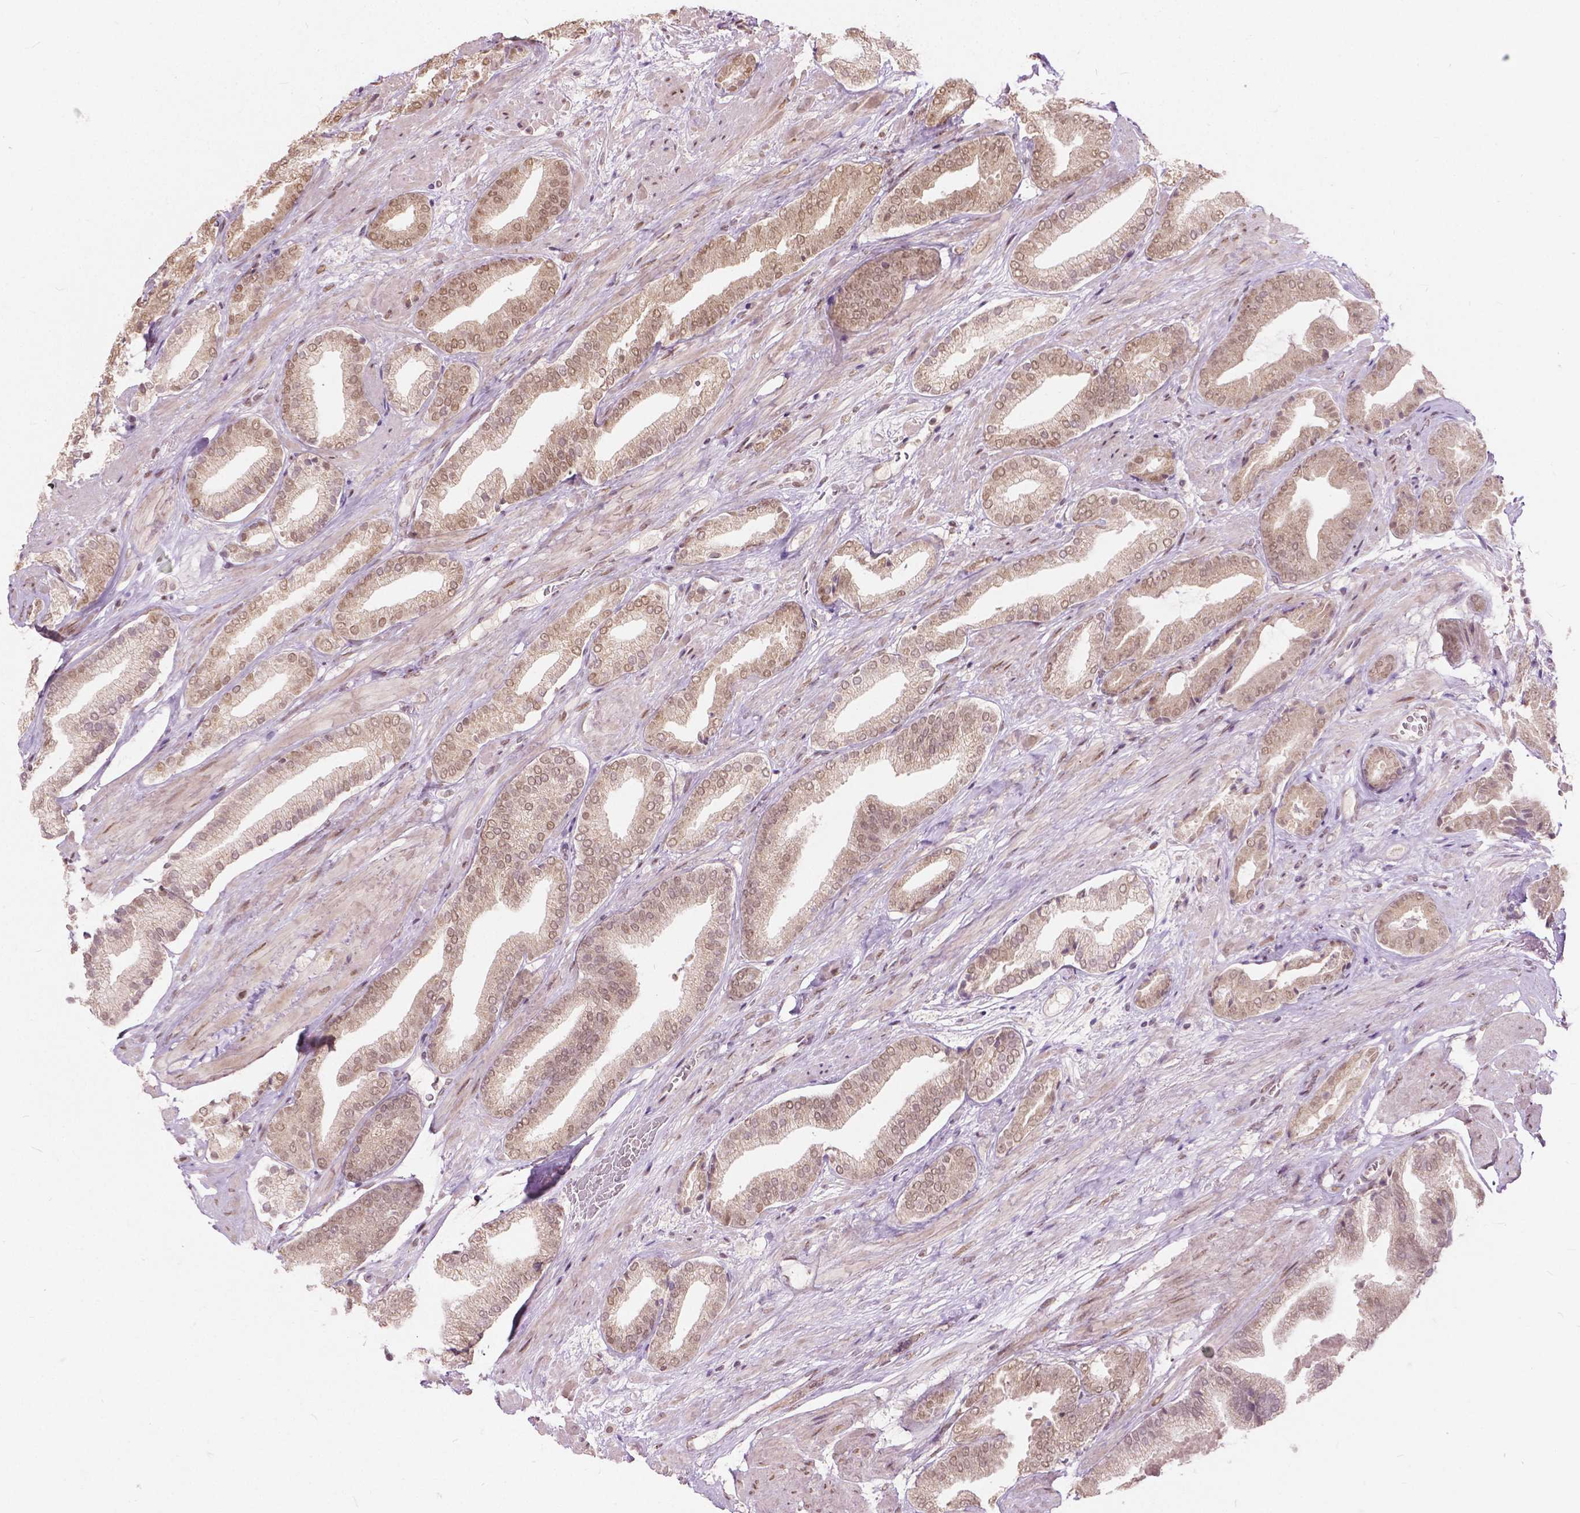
{"staining": {"intensity": "moderate", "quantity": ">75%", "location": "cytoplasmic/membranous,nuclear"}, "tissue": "prostate cancer", "cell_type": "Tumor cells", "image_type": "cancer", "snomed": [{"axis": "morphology", "description": "Adenocarcinoma, High grade"}, {"axis": "topography", "description": "Prostate"}], "caption": "Protein analysis of prostate high-grade adenocarcinoma tissue exhibits moderate cytoplasmic/membranous and nuclear expression in about >75% of tumor cells.", "gene": "HOXA10", "patient": {"sex": "male", "age": 56}}